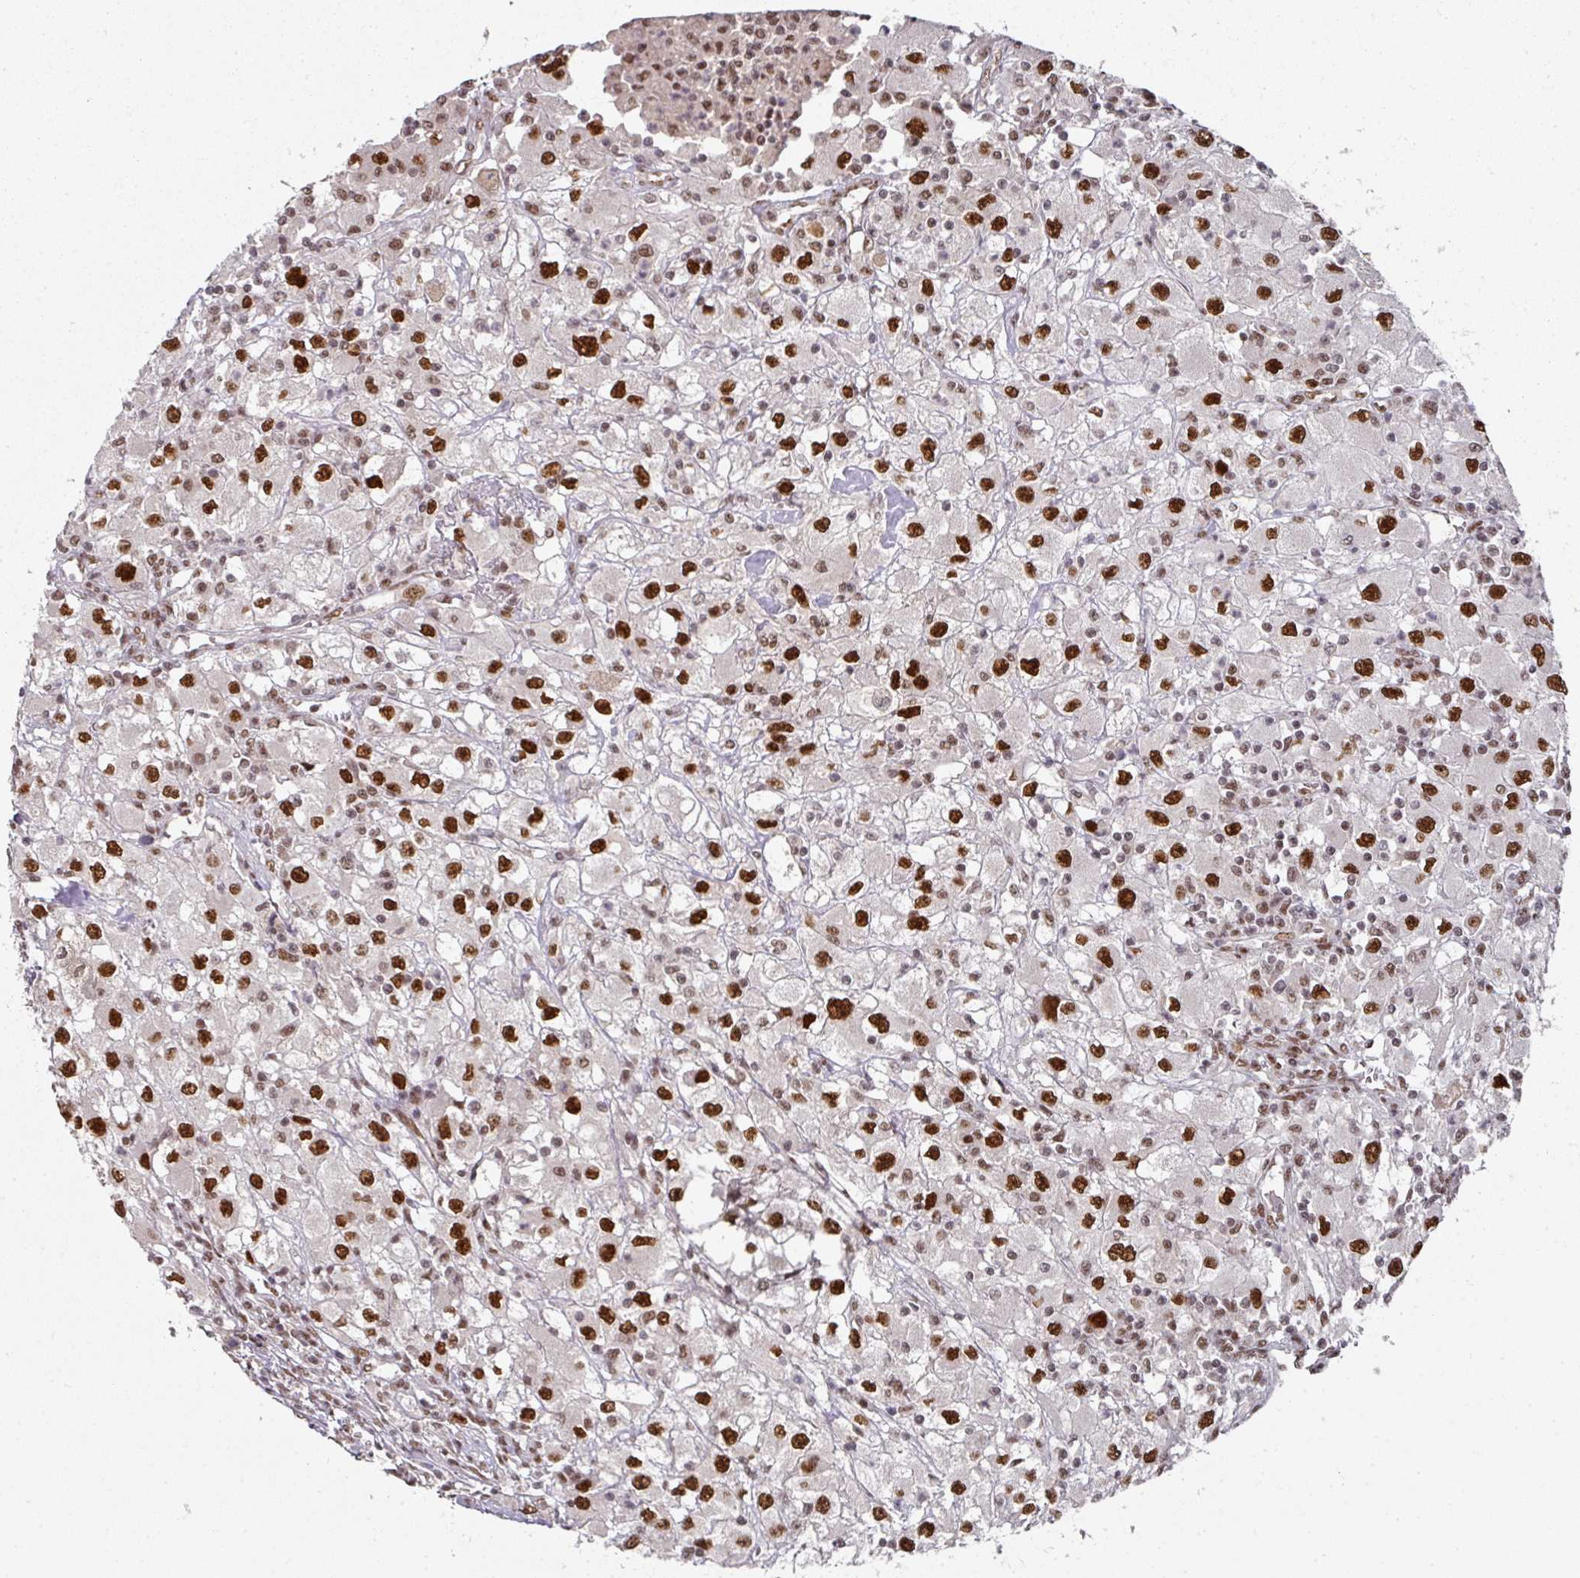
{"staining": {"intensity": "strong", "quantity": ">75%", "location": "nuclear"}, "tissue": "renal cancer", "cell_type": "Tumor cells", "image_type": "cancer", "snomed": [{"axis": "morphology", "description": "Adenocarcinoma, NOS"}, {"axis": "topography", "description": "Kidney"}], "caption": "Immunohistochemical staining of human renal cancer shows strong nuclear protein expression in about >75% of tumor cells.", "gene": "MEPCE", "patient": {"sex": "female", "age": 67}}